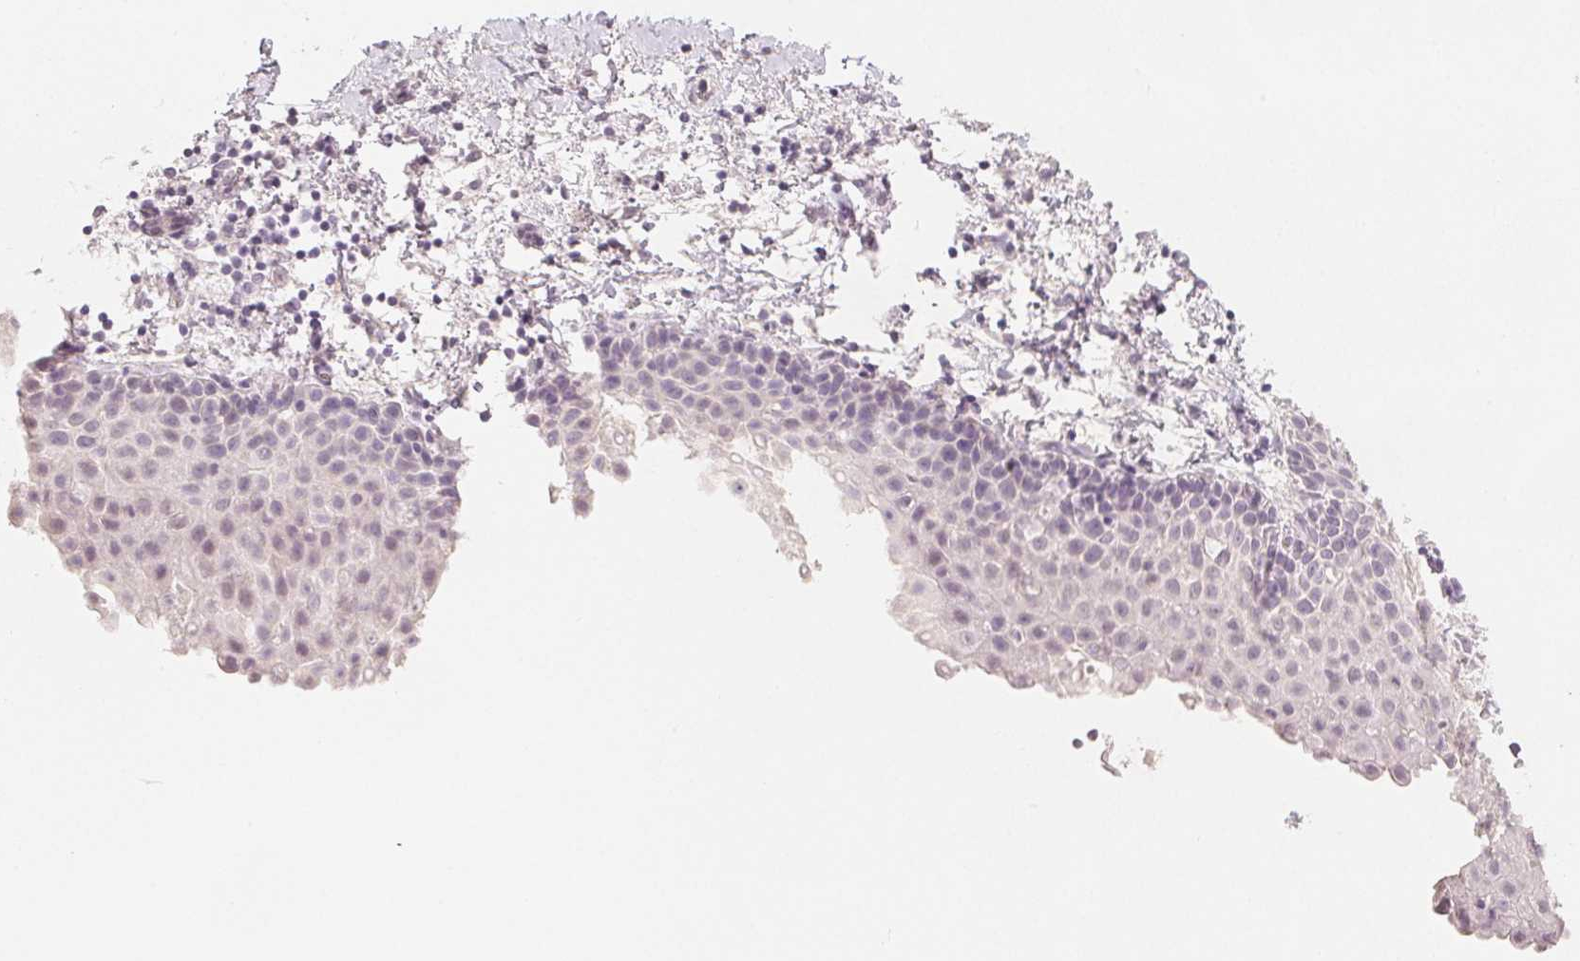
{"staining": {"intensity": "negative", "quantity": "none", "location": "none"}, "tissue": "vagina", "cell_type": "Squamous epithelial cells", "image_type": "normal", "snomed": [{"axis": "morphology", "description": "Normal tissue, NOS"}, {"axis": "topography", "description": "Vagina"}], "caption": "The image displays no significant staining in squamous epithelial cells of vagina. (IHC, brightfield microscopy, high magnification).", "gene": "SLC27A5", "patient": {"sex": "female", "age": 61}}